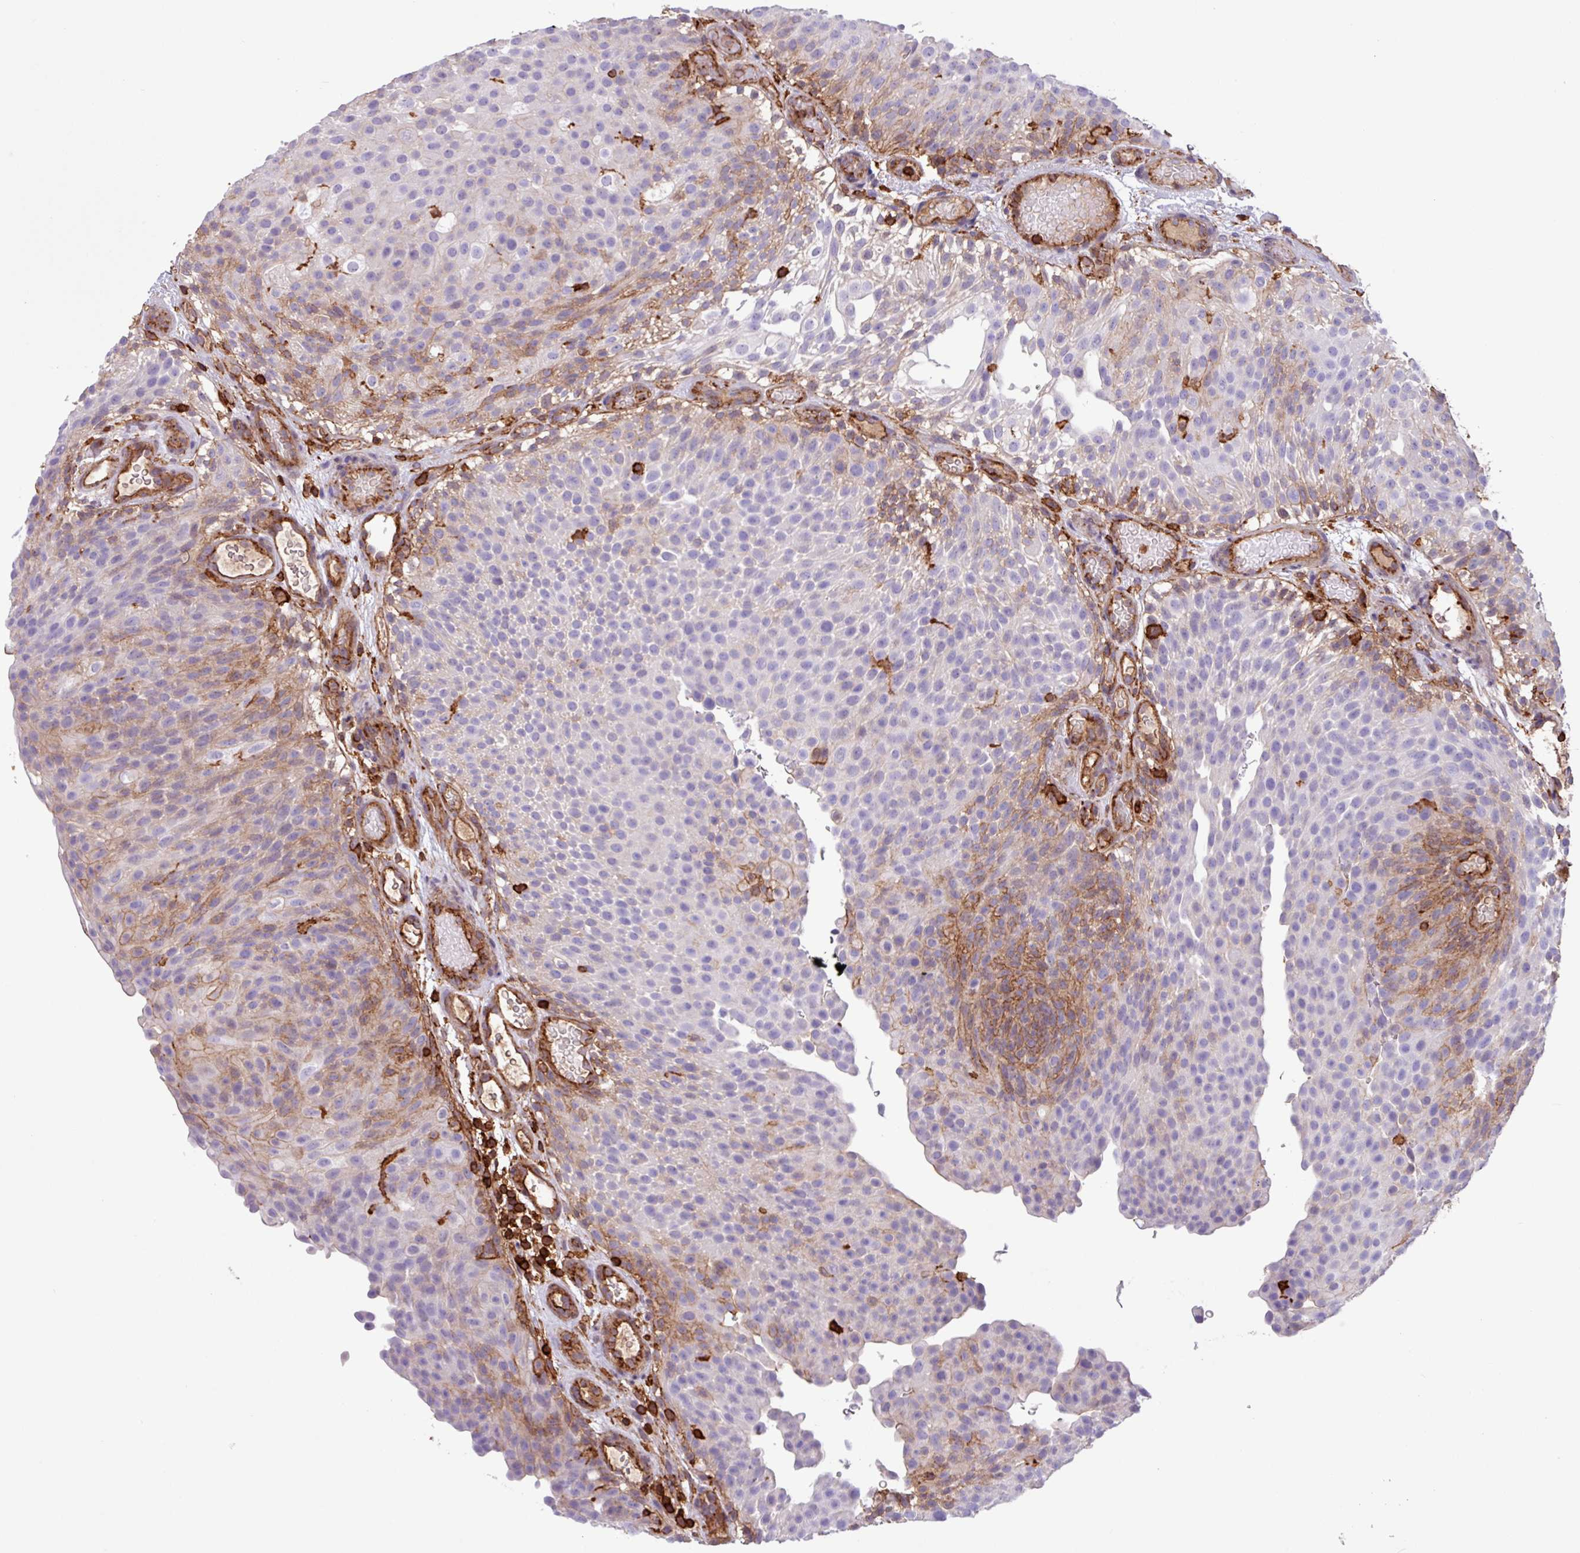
{"staining": {"intensity": "moderate", "quantity": "<25%", "location": "cytoplasmic/membranous"}, "tissue": "urothelial cancer", "cell_type": "Tumor cells", "image_type": "cancer", "snomed": [{"axis": "morphology", "description": "Urothelial carcinoma, Low grade"}, {"axis": "topography", "description": "Urinary bladder"}], "caption": "Urothelial carcinoma (low-grade) stained with DAB (3,3'-diaminobenzidine) immunohistochemistry reveals low levels of moderate cytoplasmic/membranous expression in approximately <25% of tumor cells. (DAB IHC, brown staining for protein, blue staining for nuclei).", "gene": "PPP1R18", "patient": {"sex": "male", "age": 78}}